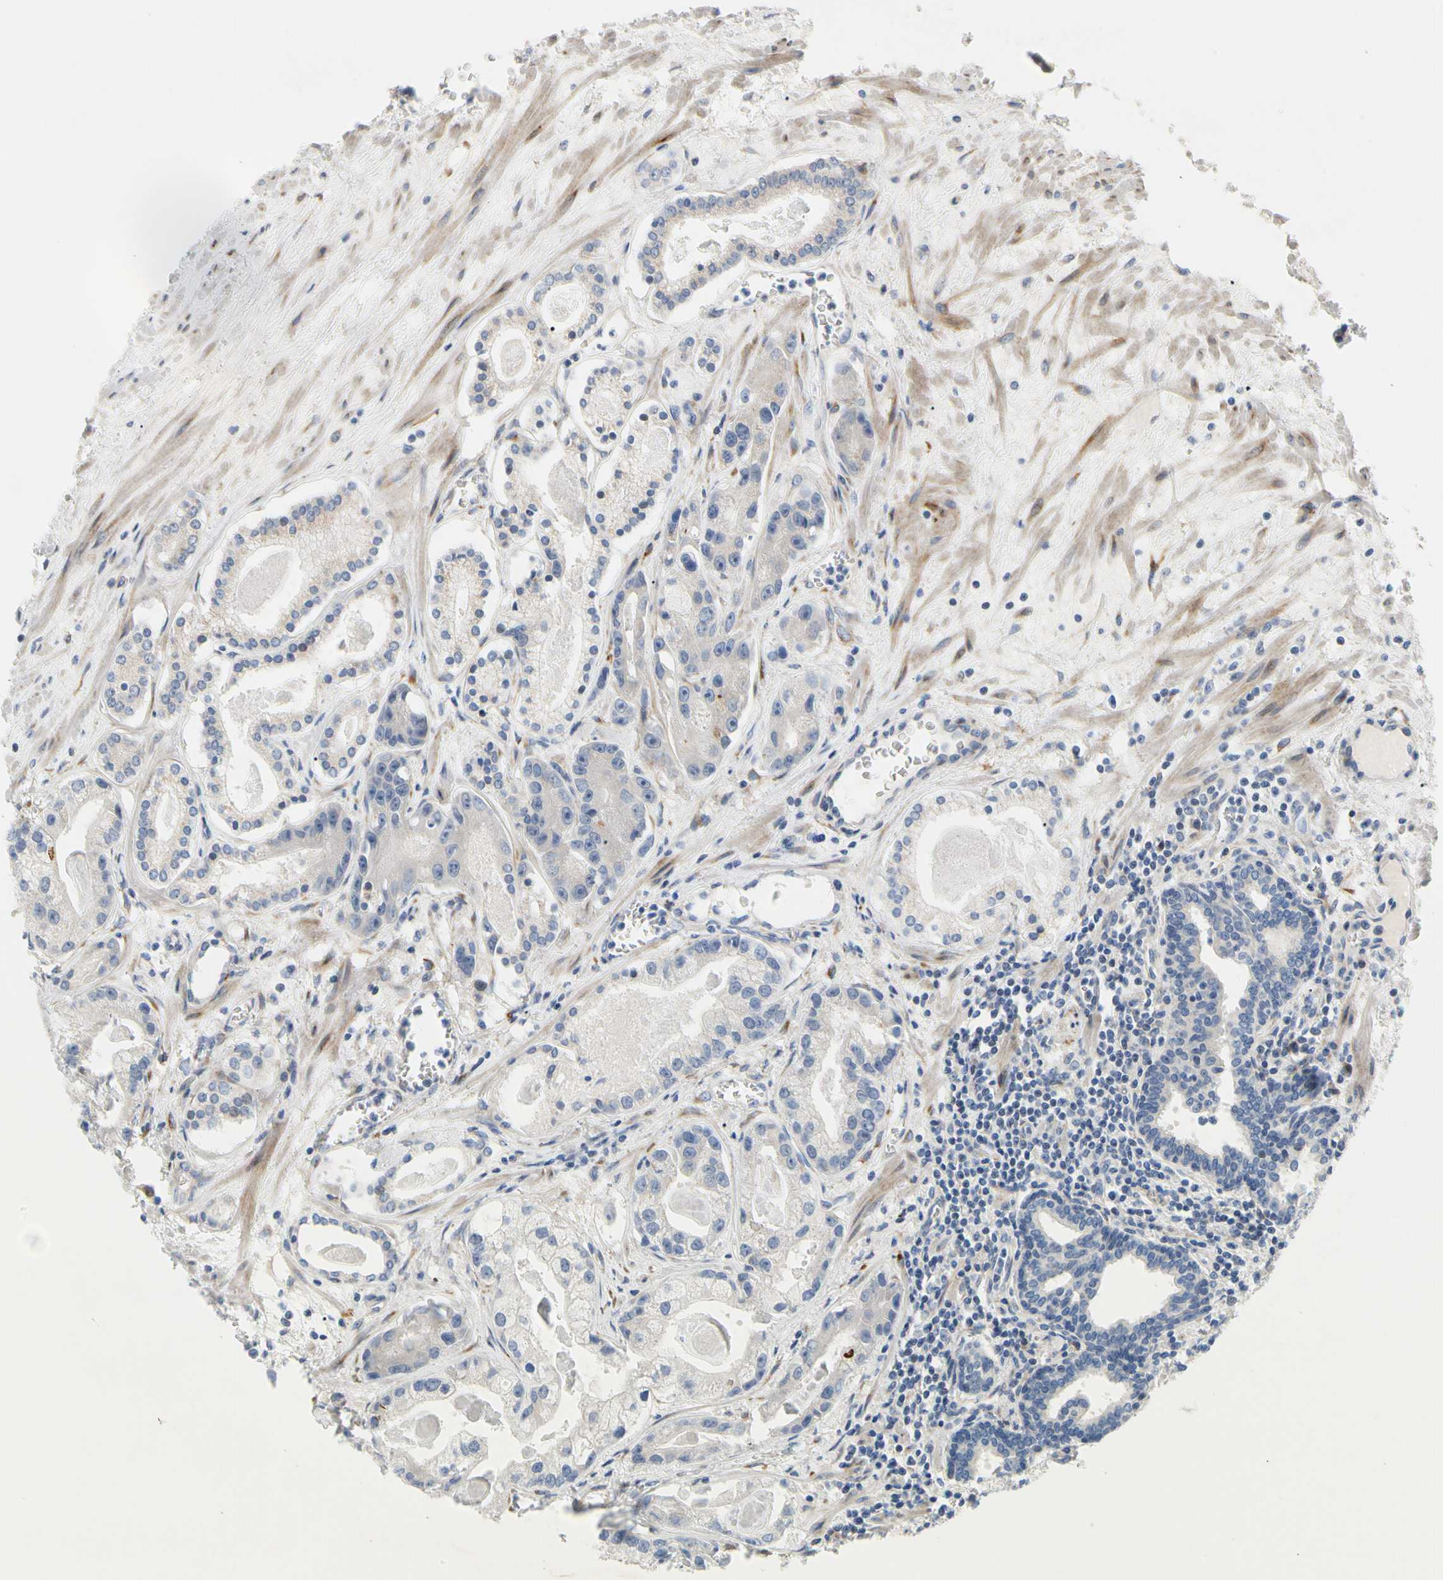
{"staining": {"intensity": "negative", "quantity": "none", "location": "none"}, "tissue": "prostate cancer", "cell_type": "Tumor cells", "image_type": "cancer", "snomed": [{"axis": "morphology", "description": "Adenocarcinoma, Low grade"}, {"axis": "topography", "description": "Prostate"}], "caption": "High magnification brightfield microscopy of prostate cancer stained with DAB (3,3'-diaminobenzidine) (brown) and counterstained with hematoxylin (blue): tumor cells show no significant staining.", "gene": "ZNF236", "patient": {"sex": "male", "age": 59}}